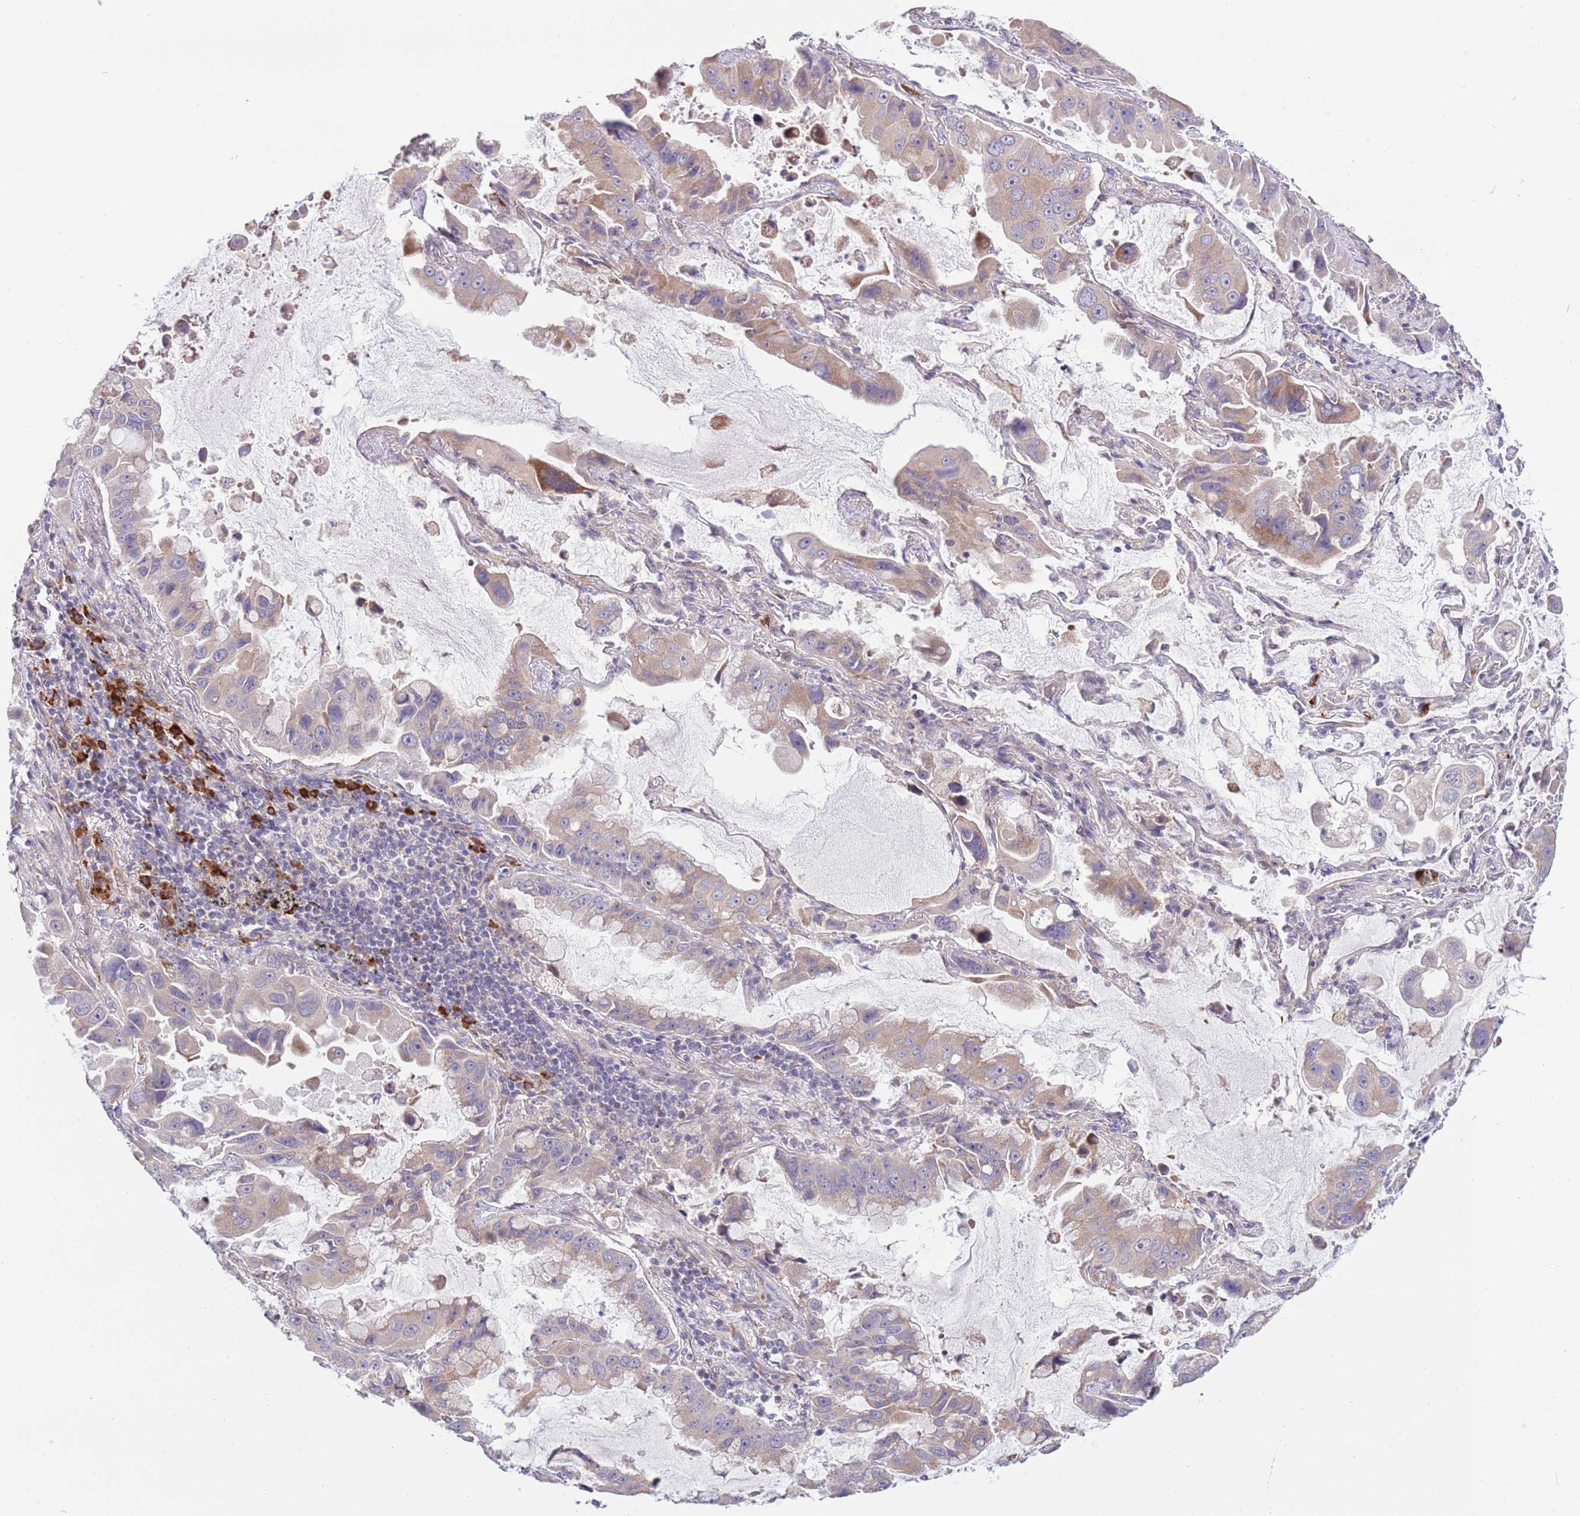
{"staining": {"intensity": "weak", "quantity": "25%-75%", "location": "cytoplasmic/membranous"}, "tissue": "lung cancer", "cell_type": "Tumor cells", "image_type": "cancer", "snomed": [{"axis": "morphology", "description": "Adenocarcinoma, NOS"}, {"axis": "topography", "description": "Lung"}], "caption": "A histopathology image of human lung cancer (adenocarcinoma) stained for a protein demonstrates weak cytoplasmic/membranous brown staining in tumor cells.", "gene": "DAND5", "patient": {"sex": "male", "age": 64}}